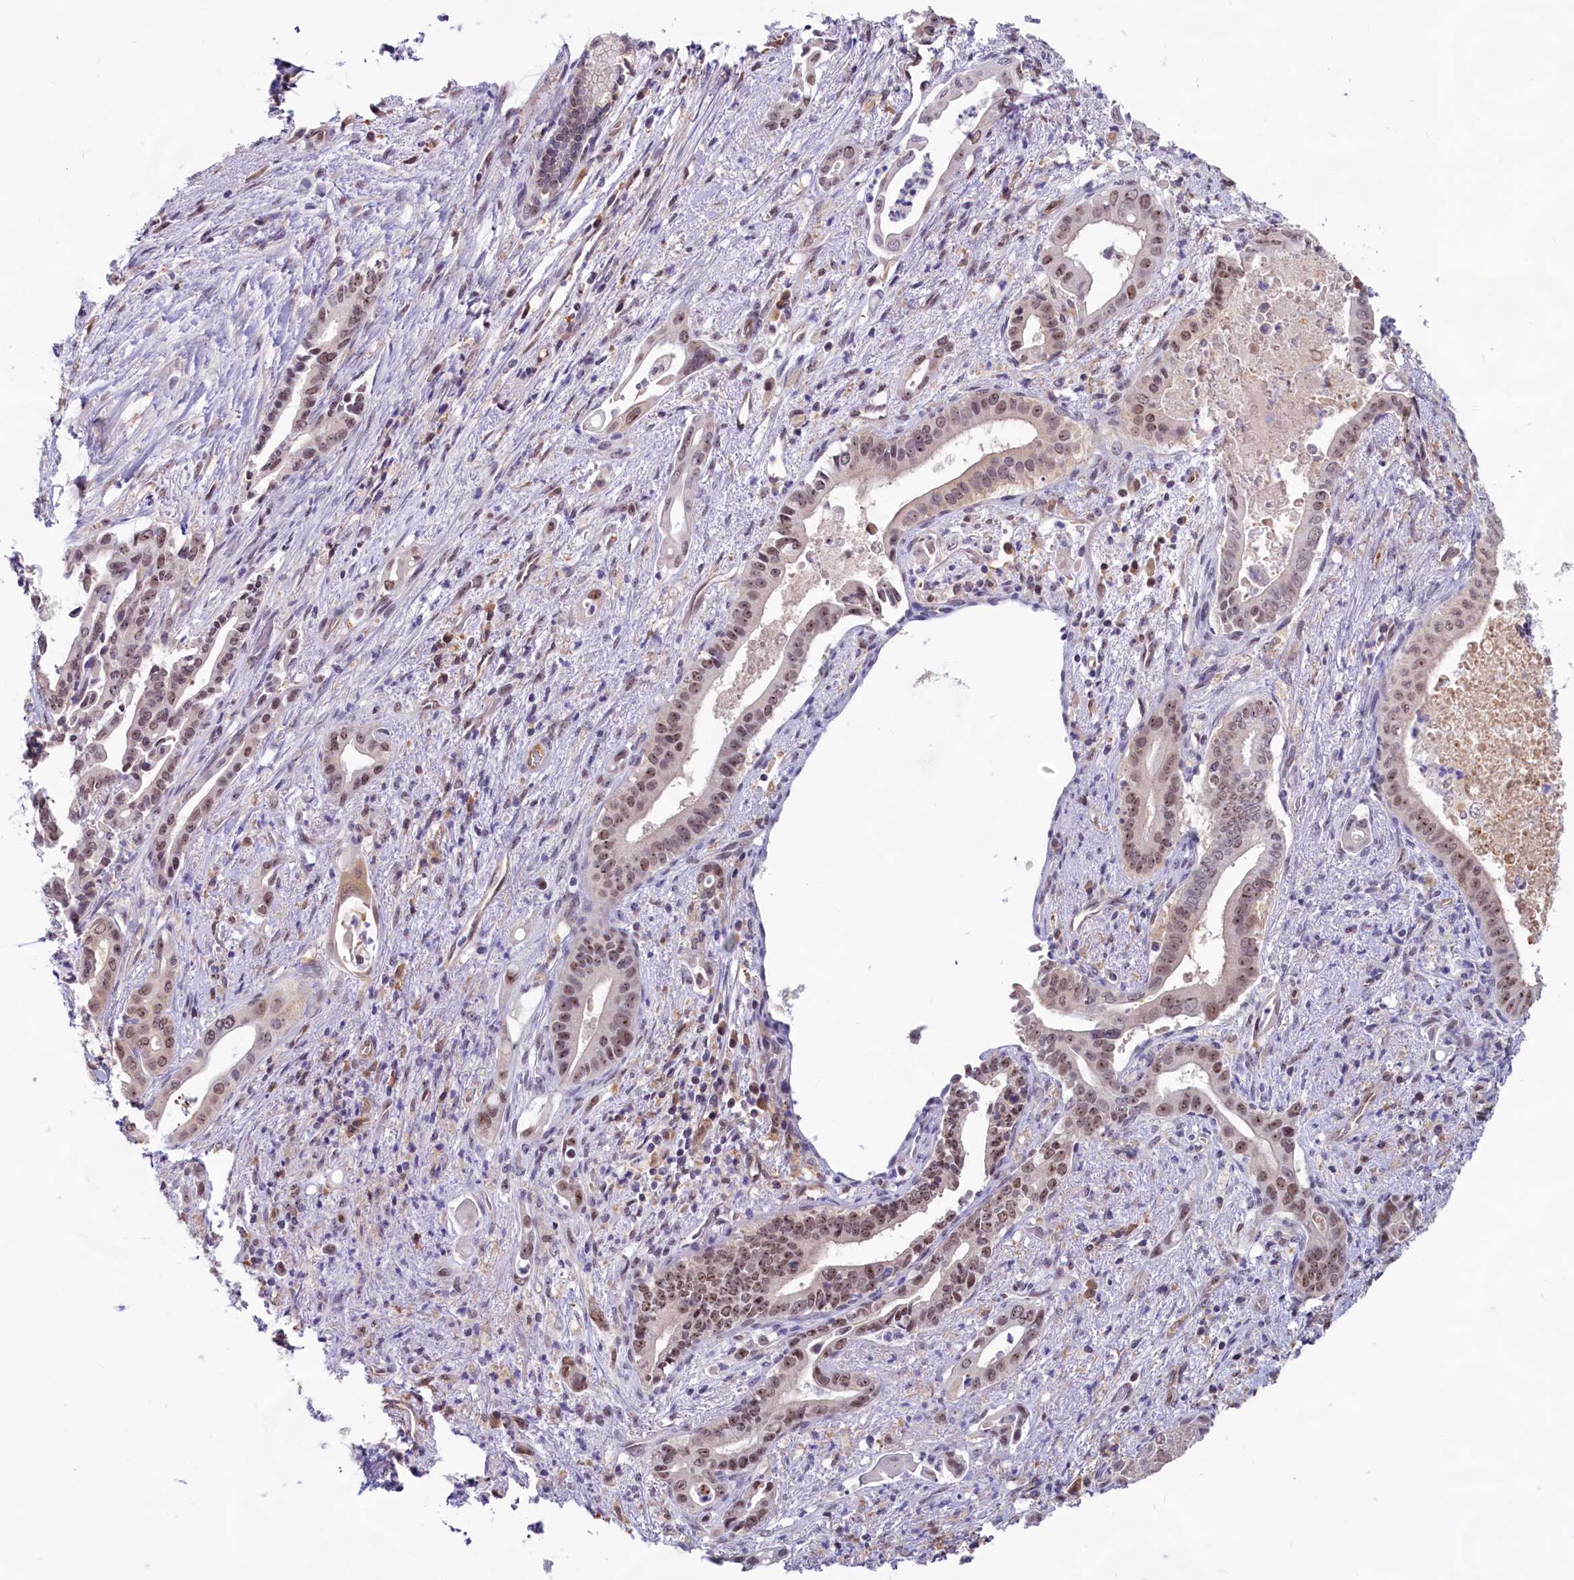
{"staining": {"intensity": "moderate", "quantity": ">75%", "location": "nuclear"}, "tissue": "pancreatic cancer", "cell_type": "Tumor cells", "image_type": "cancer", "snomed": [{"axis": "morphology", "description": "Adenocarcinoma, NOS"}, {"axis": "topography", "description": "Pancreas"}], "caption": "IHC photomicrograph of neoplastic tissue: human adenocarcinoma (pancreatic) stained using immunohistochemistry (IHC) demonstrates medium levels of moderate protein expression localized specifically in the nuclear of tumor cells, appearing as a nuclear brown color.", "gene": "C1D", "patient": {"sex": "female", "age": 77}}